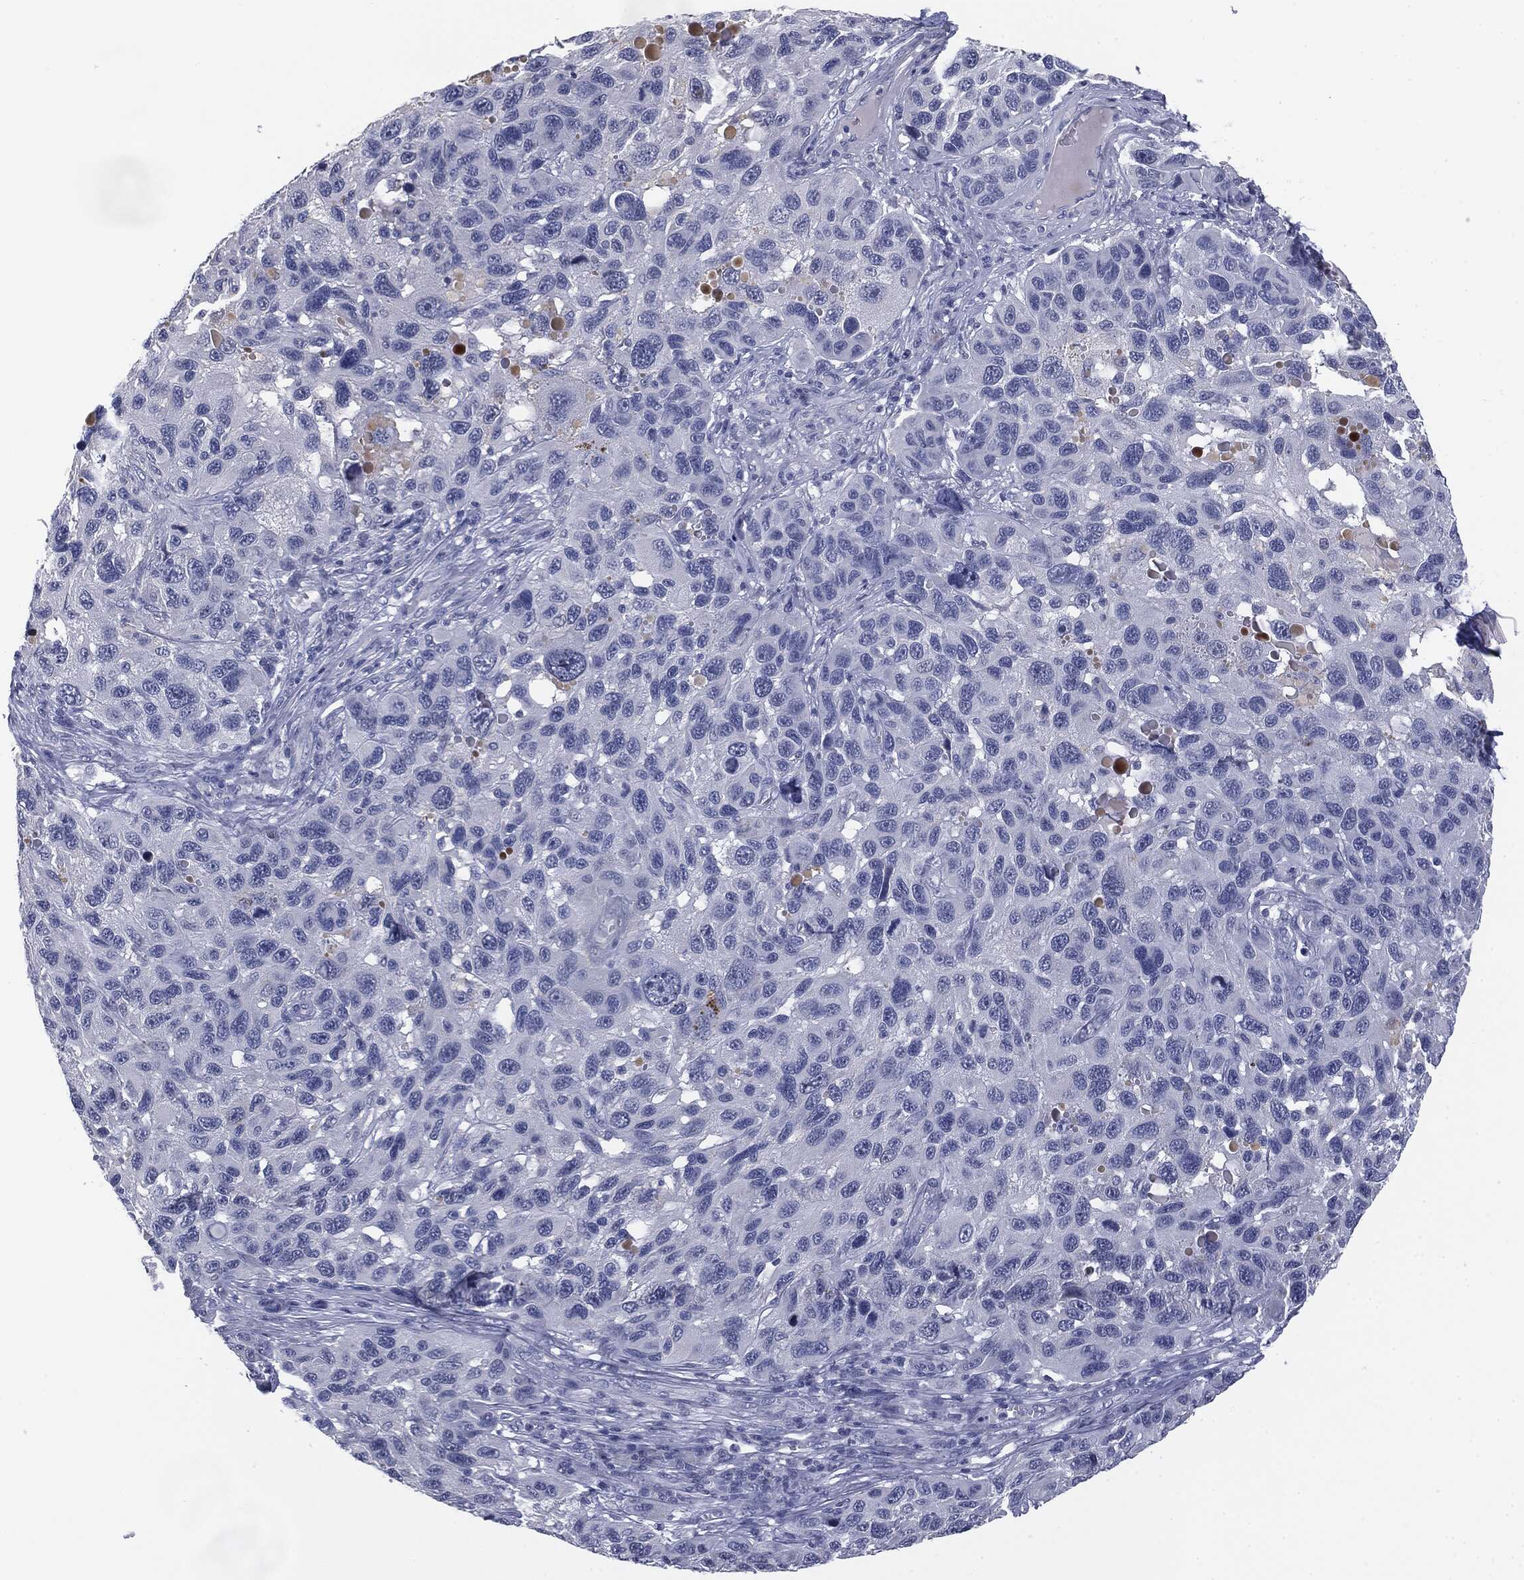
{"staining": {"intensity": "negative", "quantity": "none", "location": "none"}, "tissue": "melanoma", "cell_type": "Tumor cells", "image_type": "cancer", "snomed": [{"axis": "morphology", "description": "Malignant melanoma, NOS"}, {"axis": "topography", "description": "Skin"}], "caption": "This is a photomicrograph of immunohistochemistry (IHC) staining of melanoma, which shows no expression in tumor cells. Brightfield microscopy of immunohistochemistry stained with DAB (brown) and hematoxylin (blue), captured at high magnification.", "gene": "MUC1", "patient": {"sex": "male", "age": 53}}